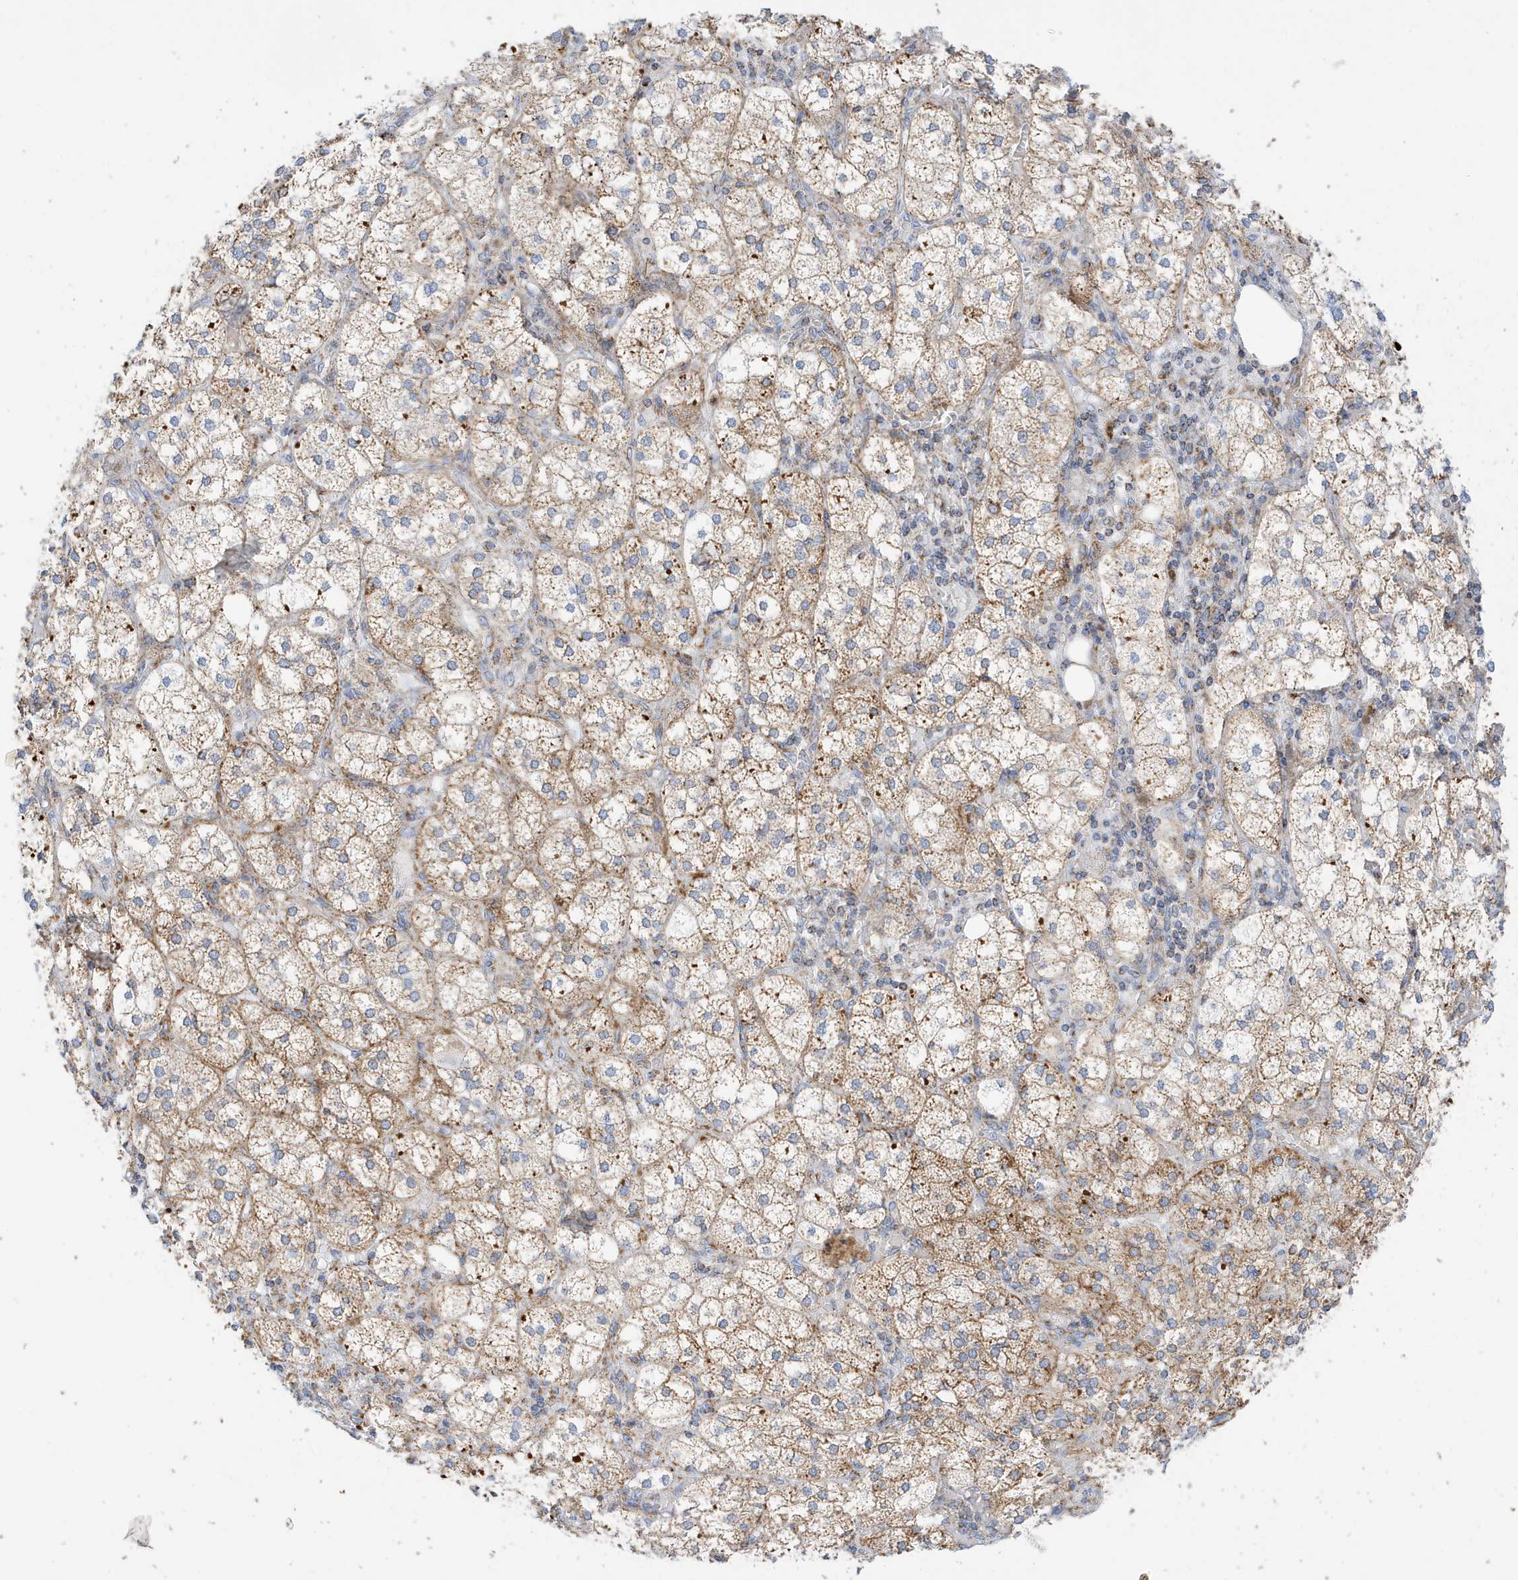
{"staining": {"intensity": "strong", "quantity": ">75%", "location": "cytoplasmic/membranous"}, "tissue": "adrenal gland", "cell_type": "Glandular cells", "image_type": "normal", "snomed": [{"axis": "morphology", "description": "Normal tissue, NOS"}, {"axis": "topography", "description": "Adrenal gland"}], "caption": "DAB (3,3'-diaminobenzidine) immunohistochemical staining of normal human adrenal gland shows strong cytoplasmic/membranous protein expression in about >75% of glandular cells. The protein is shown in brown color, while the nuclei are stained blue.", "gene": "CAPN13", "patient": {"sex": "female", "age": 61}}